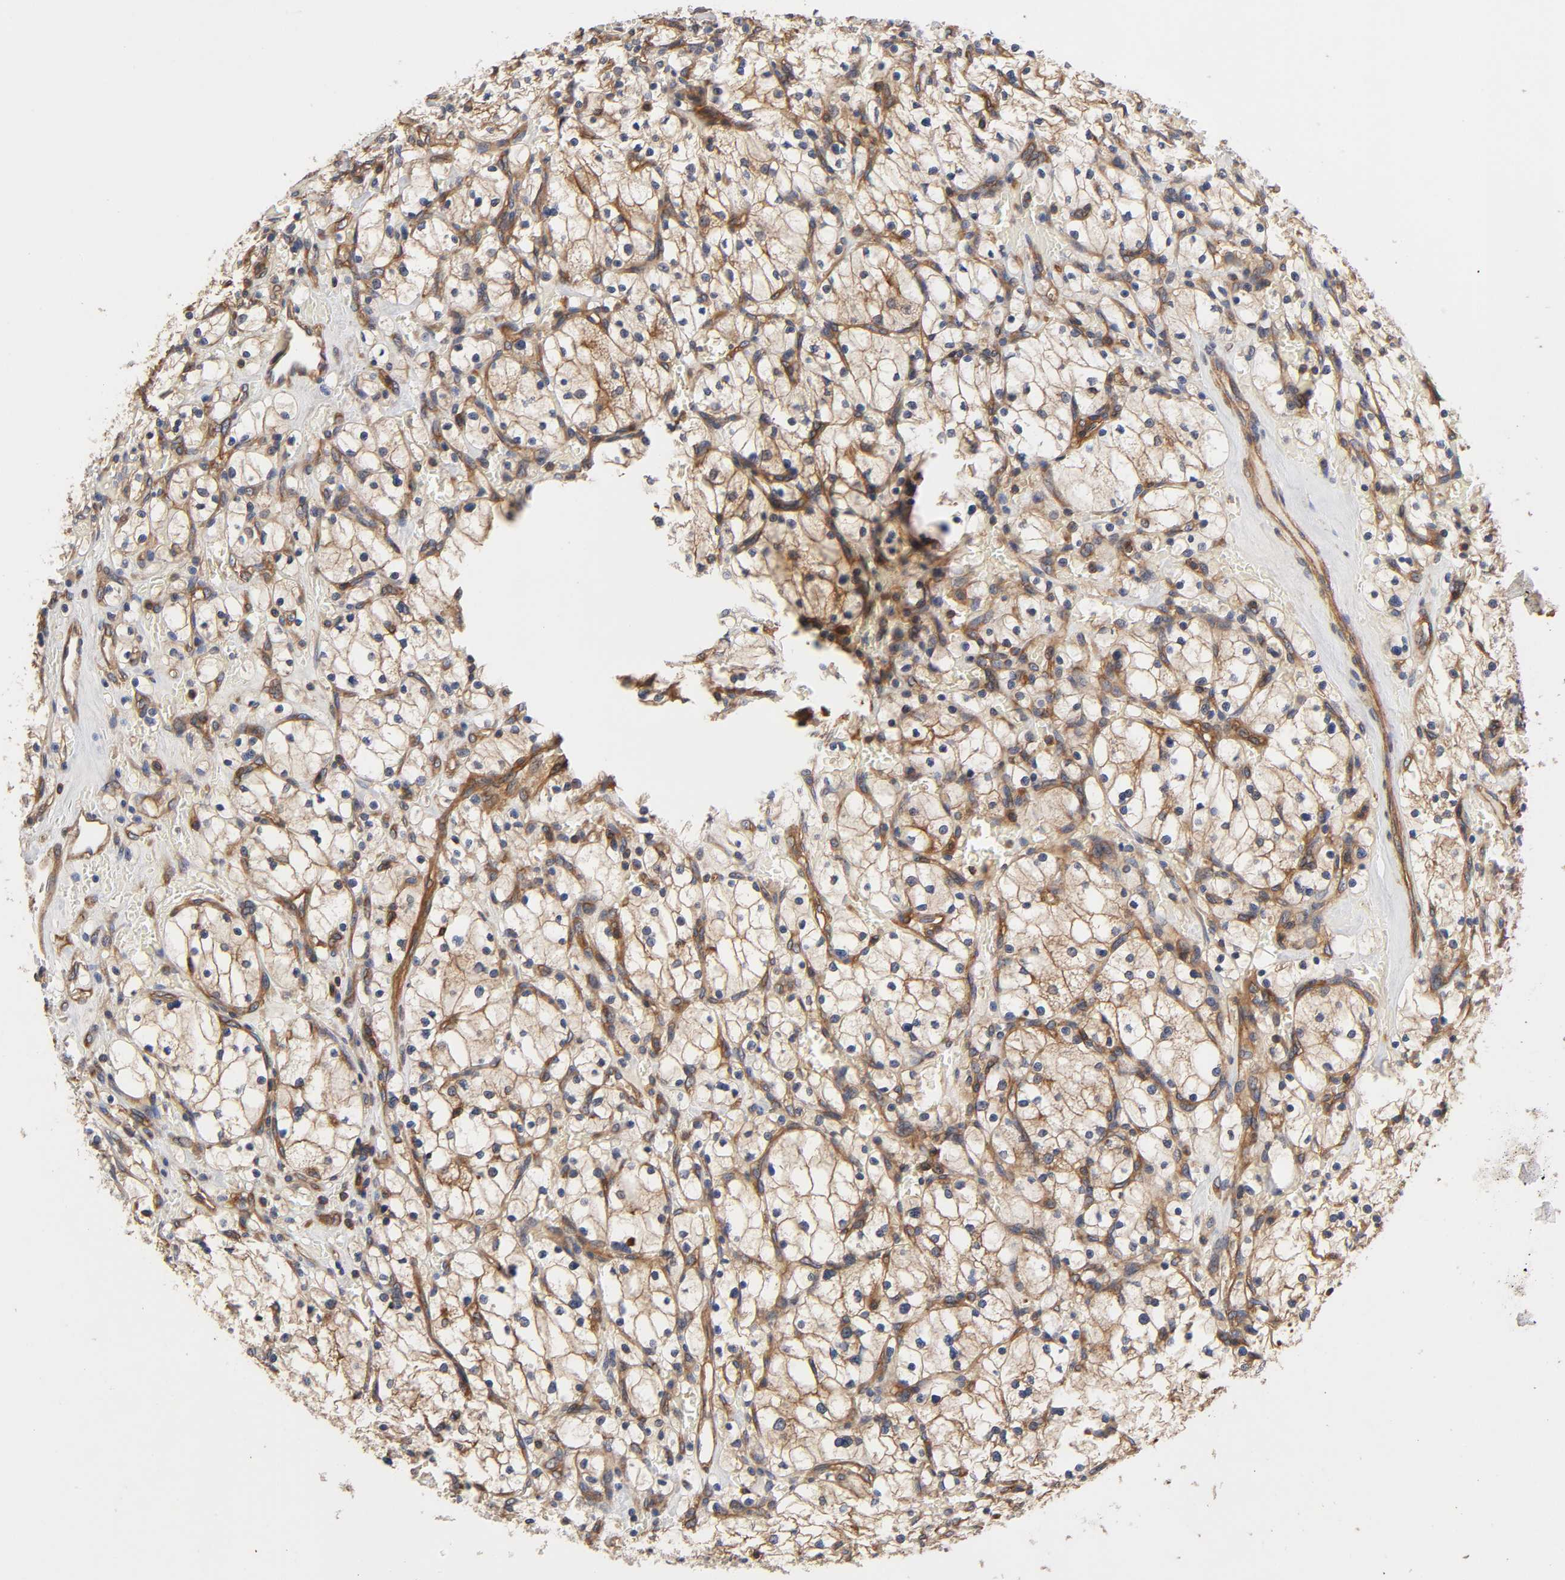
{"staining": {"intensity": "moderate", "quantity": "25%-75%", "location": "cytoplasmic/membranous"}, "tissue": "renal cancer", "cell_type": "Tumor cells", "image_type": "cancer", "snomed": [{"axis": "morphology", "description": "Adenocarcinoma, NOS"}, {"axis": "topography", "description": "Kidney"}], "caption": "Human renal cancer stained with a protein marker reveals moderate staining in tumor cells.", "gene": "LAMTOR2", "patient": {"sex": "female", "age": 83}}